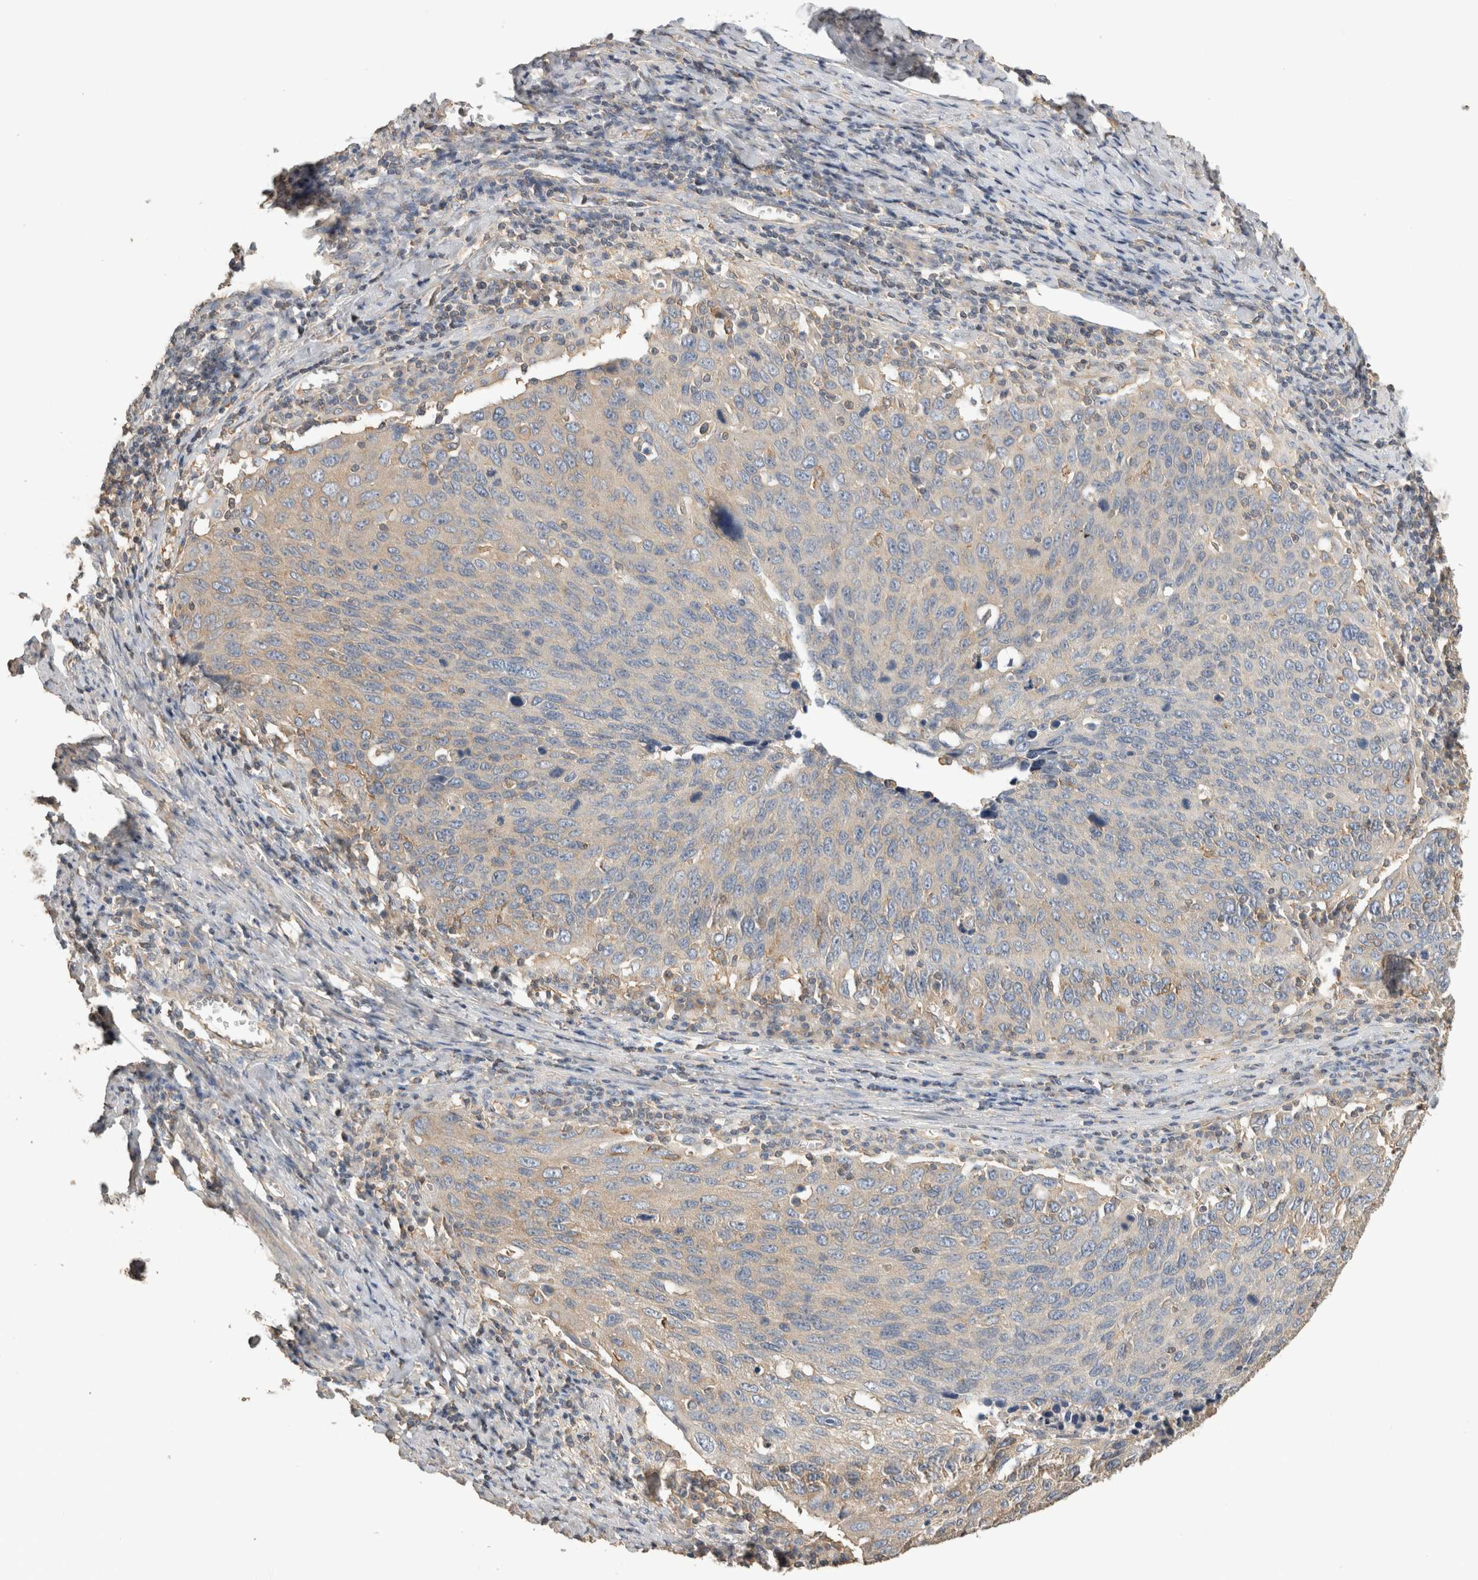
{"staining": {"intensity": "negative", "quantity": "none", "location": "none"}, "tissue": "cervical cancer", "cell_type": "Tumor cells", "image_type": "cancer", "snomed": [{"axis": "morphology", "description": "Squamous cell carcinoma, NOS"}, {"axis": "topography", "description": "Cervix"}], "caption": "The photomicrograph demonstrates no staining of tumor cells in squamous cell carcinoma (cervical).", "gene": "EIF4G3", "patient": {"sex": "female", "age": 53}}